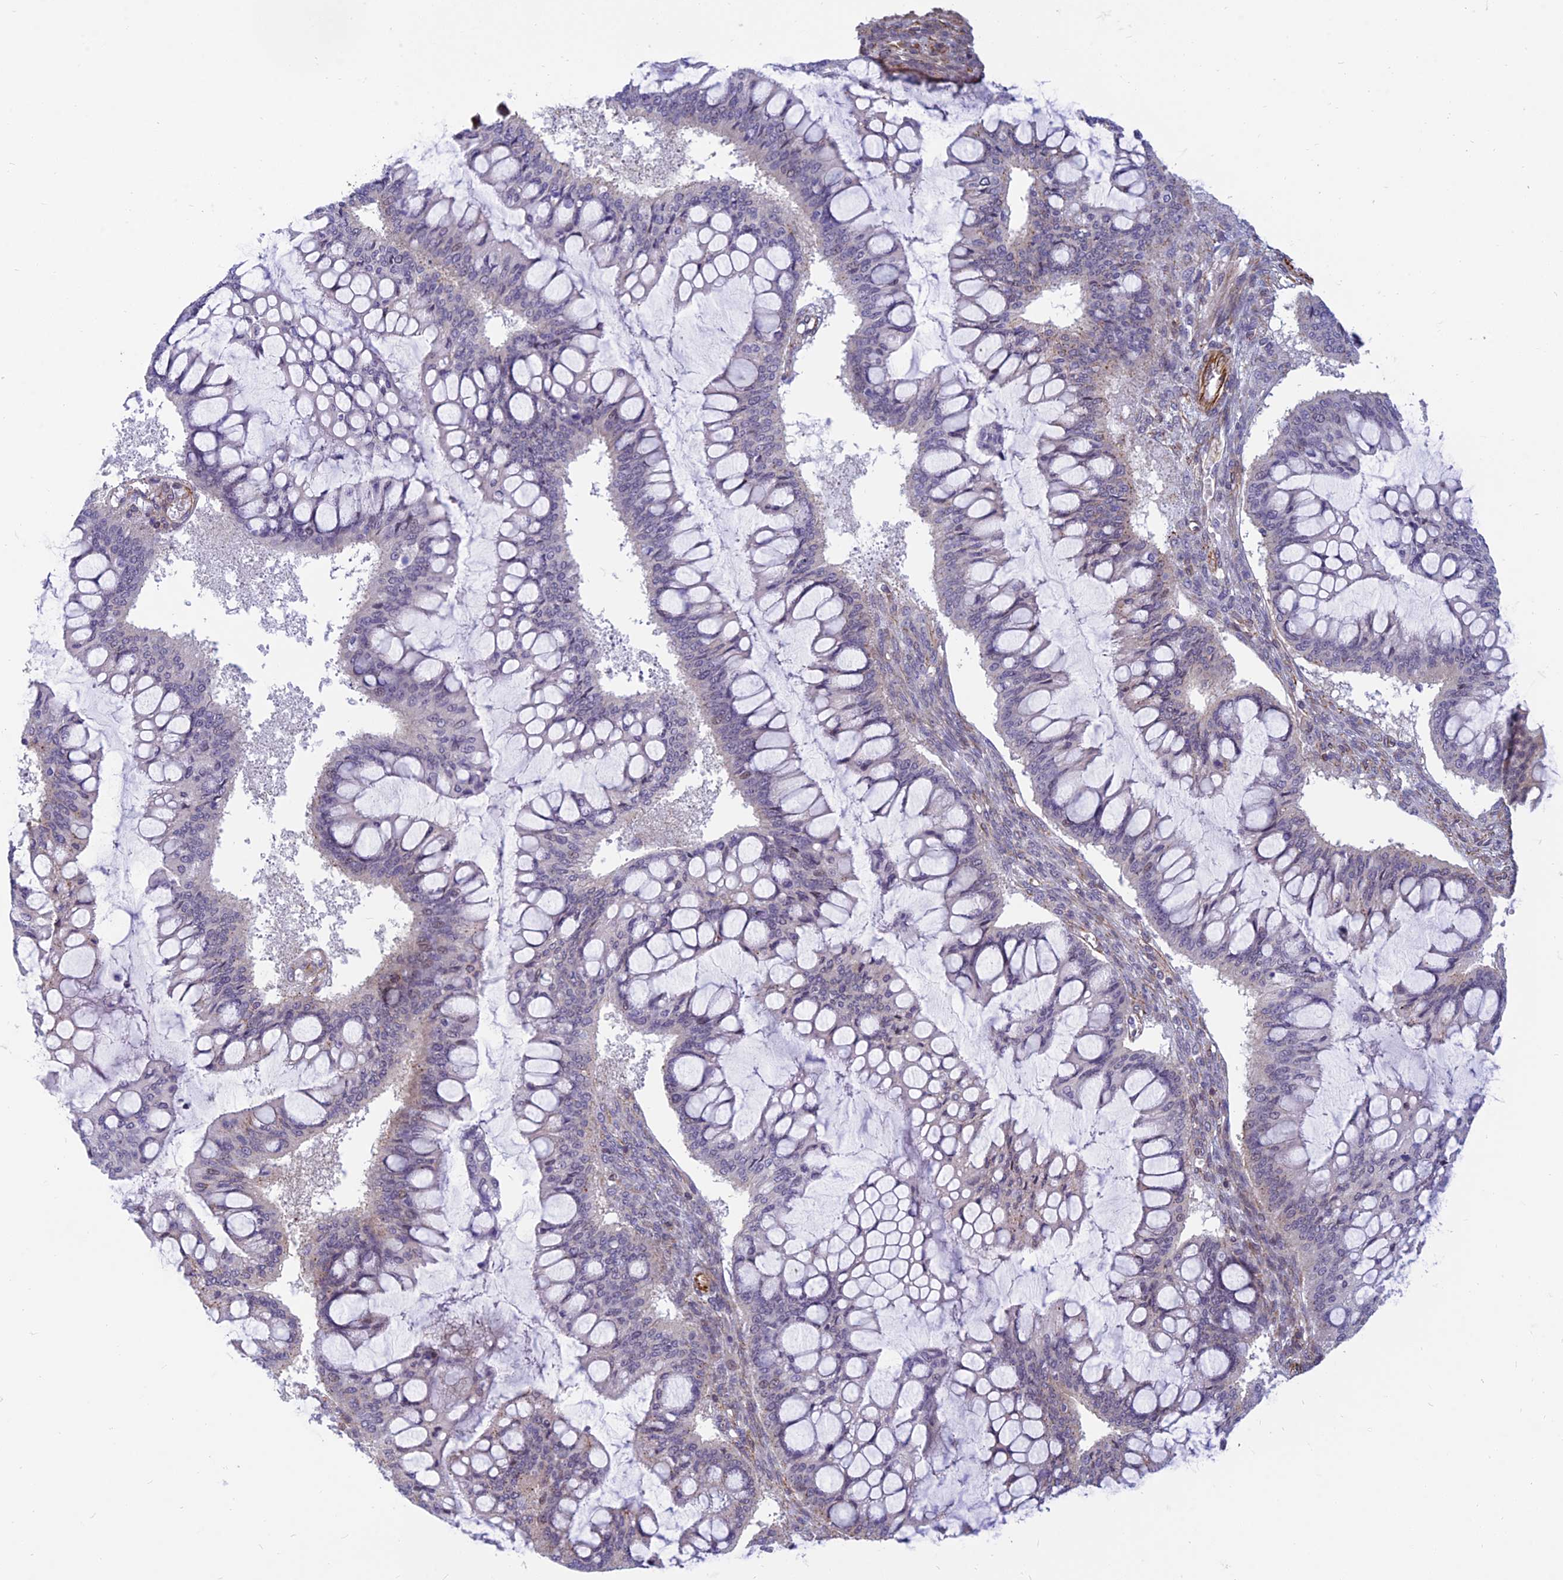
{"staining": {"intensity": "negative", "quantity": "none", "location": "none"}, "tissue": "ovarian cancer", "cell_type": "Tumor cells", "image_type": "cancer", "snomed": [{"axis": "morphology", "description": "Cystadenocarcinoma, mucinous, NOS"}, {"axis": "topography", "description": "Ovary"}], "caption": "Tumor cells are negative for brown protein staining in ovarian mucinous cystadenocarcinoma.", "gene": "SAPCD2", "patient": {"sex": "female", "age": 73}}